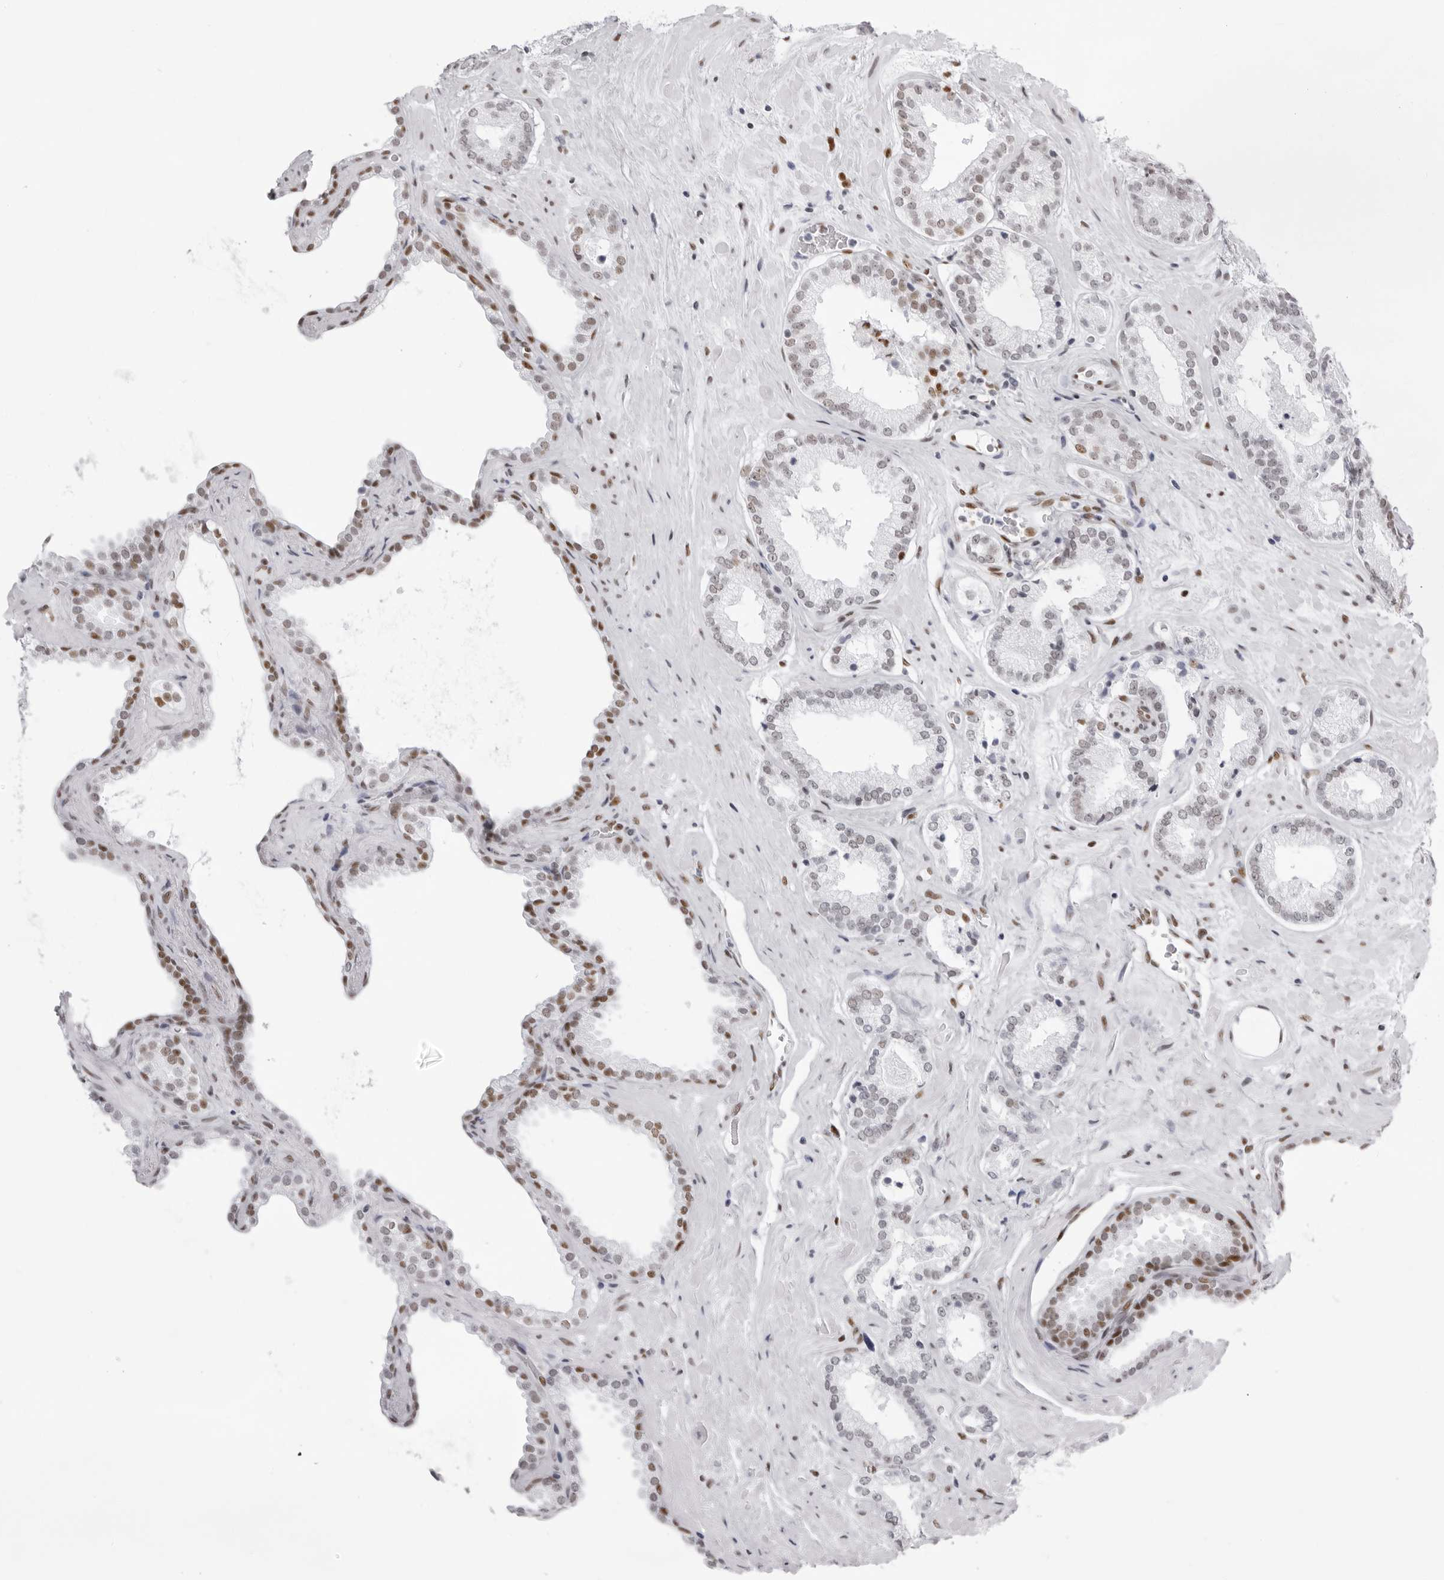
{"staining": {"intensity": "weak", "quantity": "<25%", "location": "nuclear"}, "tissue": "prostate cancer", "cell_type": "Tumor cells", "image_type": "cancer", "snomed": [{"axis": "morphology", "description": "Adenocarcinoma, Low grade"}, {"axis": "topography", "description": "Prostate"}], "caption": "The IHC image has no significant staining in tumor cells of prostate adenocarcinoma (low-grade) tissue.", "gene": "IRF2BP2", "patient": {"sex": "male", "age": 62}}